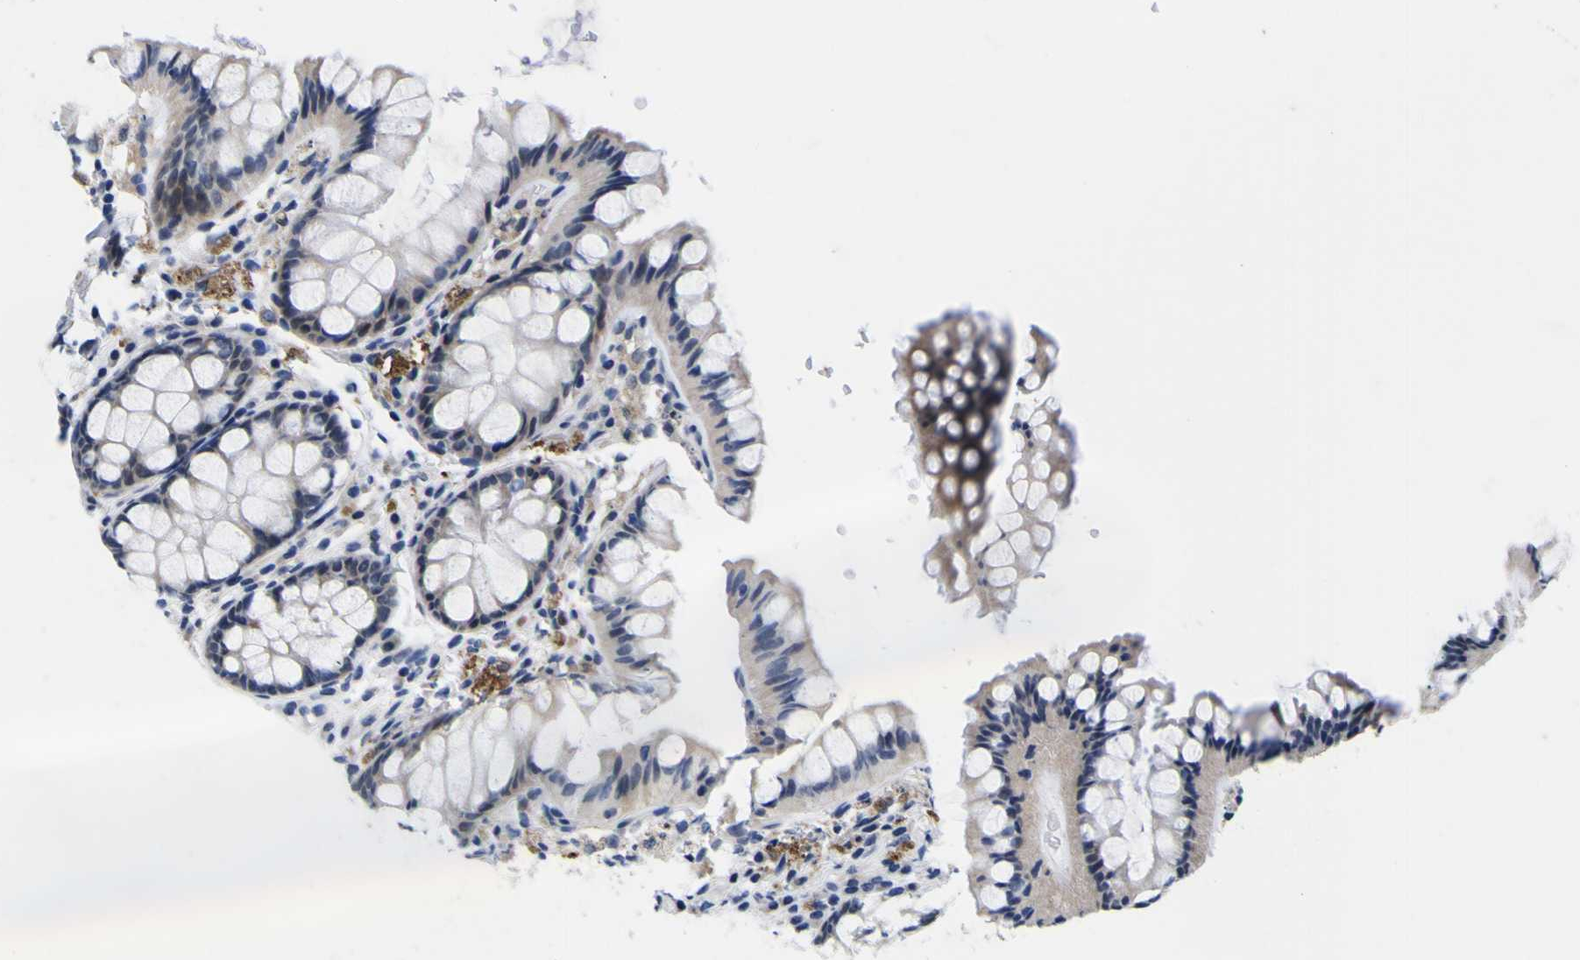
{"staining": {"intensity": "negative", "quantity": "none", "location": "none"}, "tissue": "colon", "cell_type": "Endothelial cells", "image_type": "normal", "snomed": [{"axis": "morphology", "description": "Normal tissue, NOS"}, {"axis": "topography", "description": "Colon"}], "caption": "Immunohistochemistry of unremarkable human colon exhibits no positivity in endothelial cells.", "gene": "IGFLR1", "patient": {"sex": "female", "age": 55}}